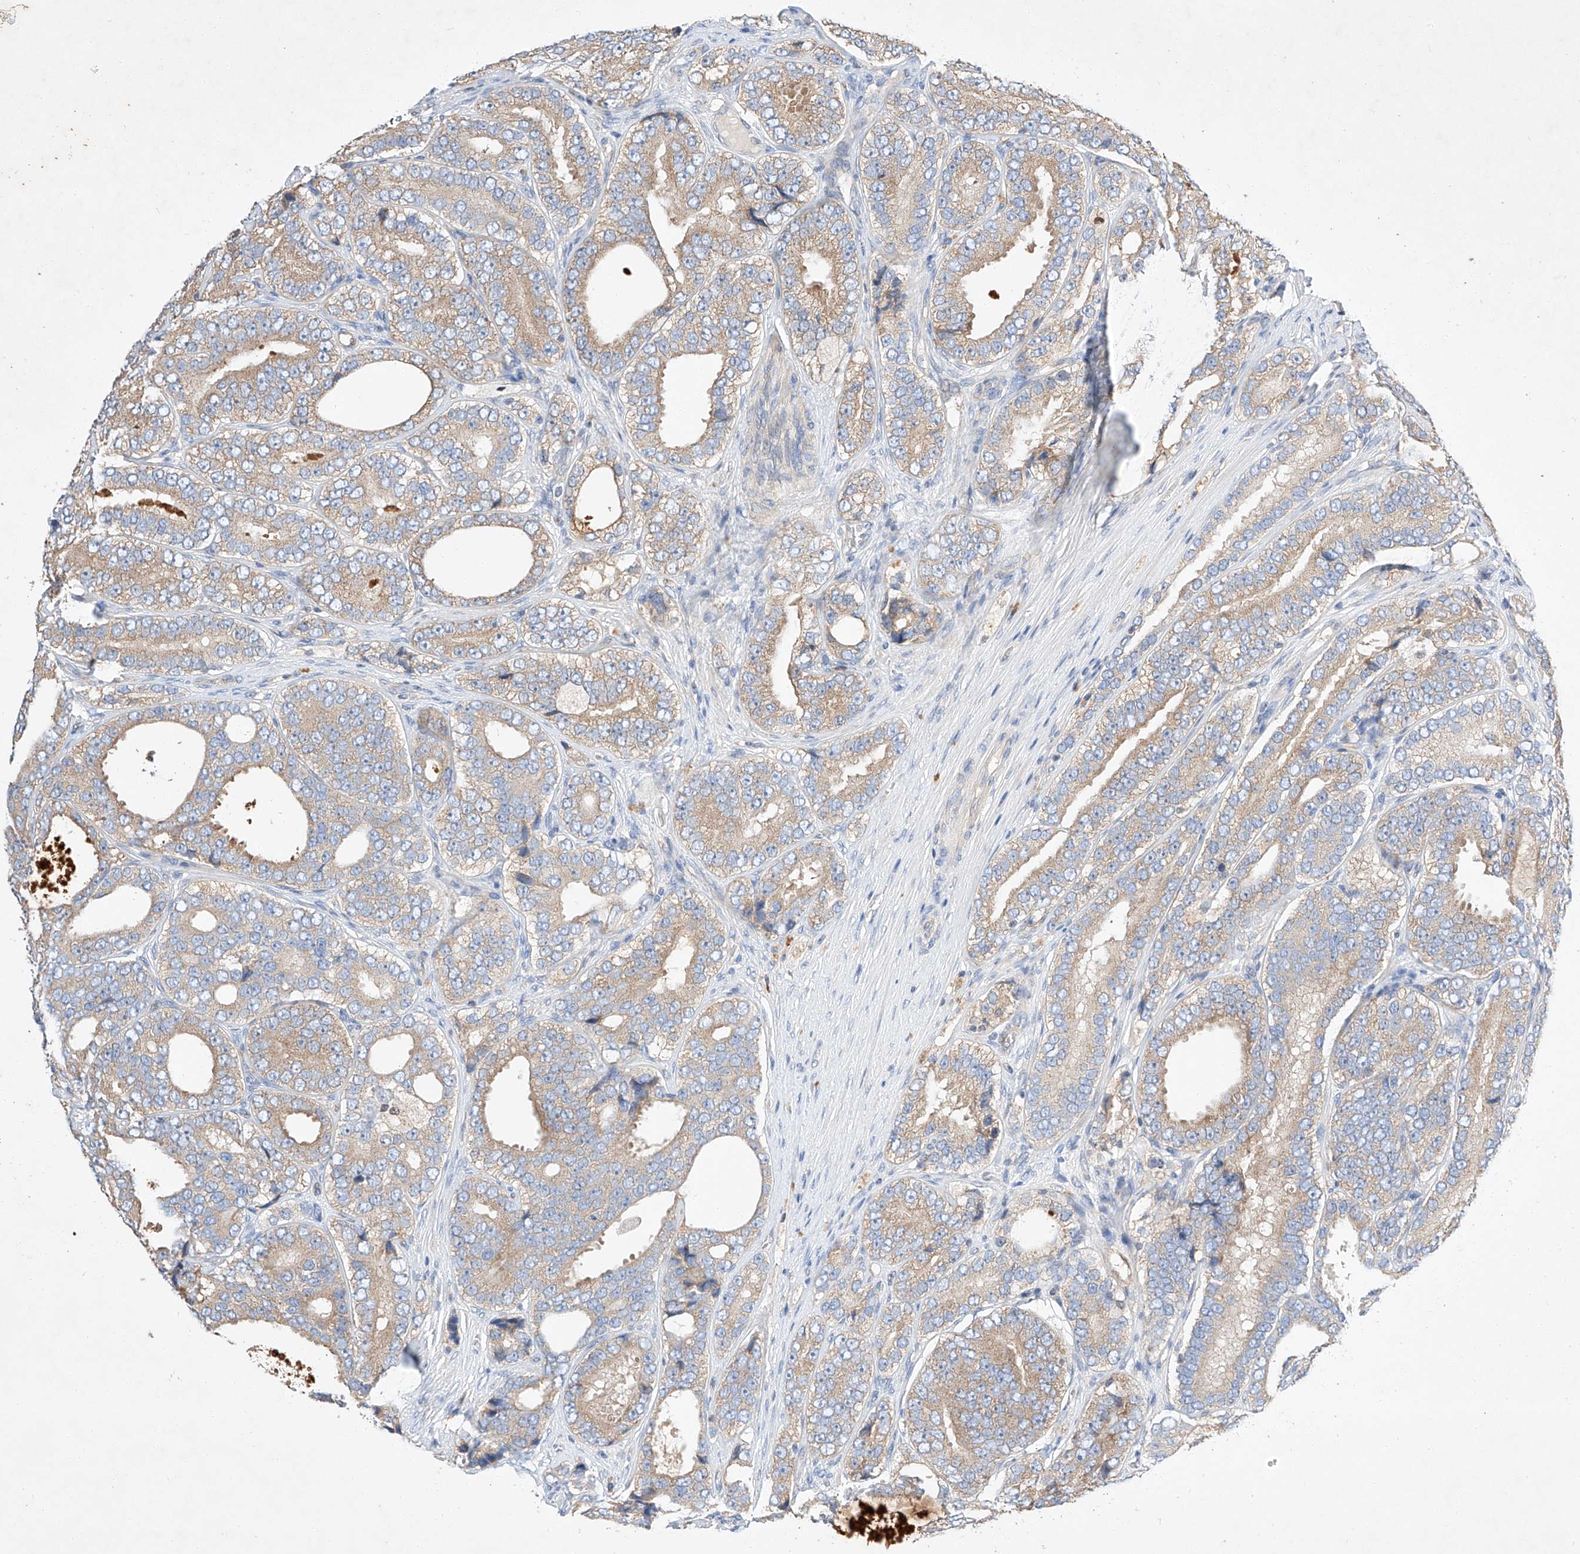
{"staining": {"intensity": "moderate", "quantity": ">75%", "location": "cytoplasmic/membranous"}, "tissue": "prostate cancer", "cell_type": "Tumor cells", "image_type": "cancer", "snomed": [{"axis": "morphology", "description": "Adenocarcinoma, High grade"}, {"axis": "topography", "description": "Prostate"}], "caption": "This micrograph displays prostate cancer (high-grade adenocarcinoma) stained with IHC to label a protein in brown. The cytoplasmic/membranous of tumor cells show moderate positivity for the protein. Nuclei are counter-stained blue.", "gene": "C6orf118", "patient": {"sex": "male", "age": 56}}